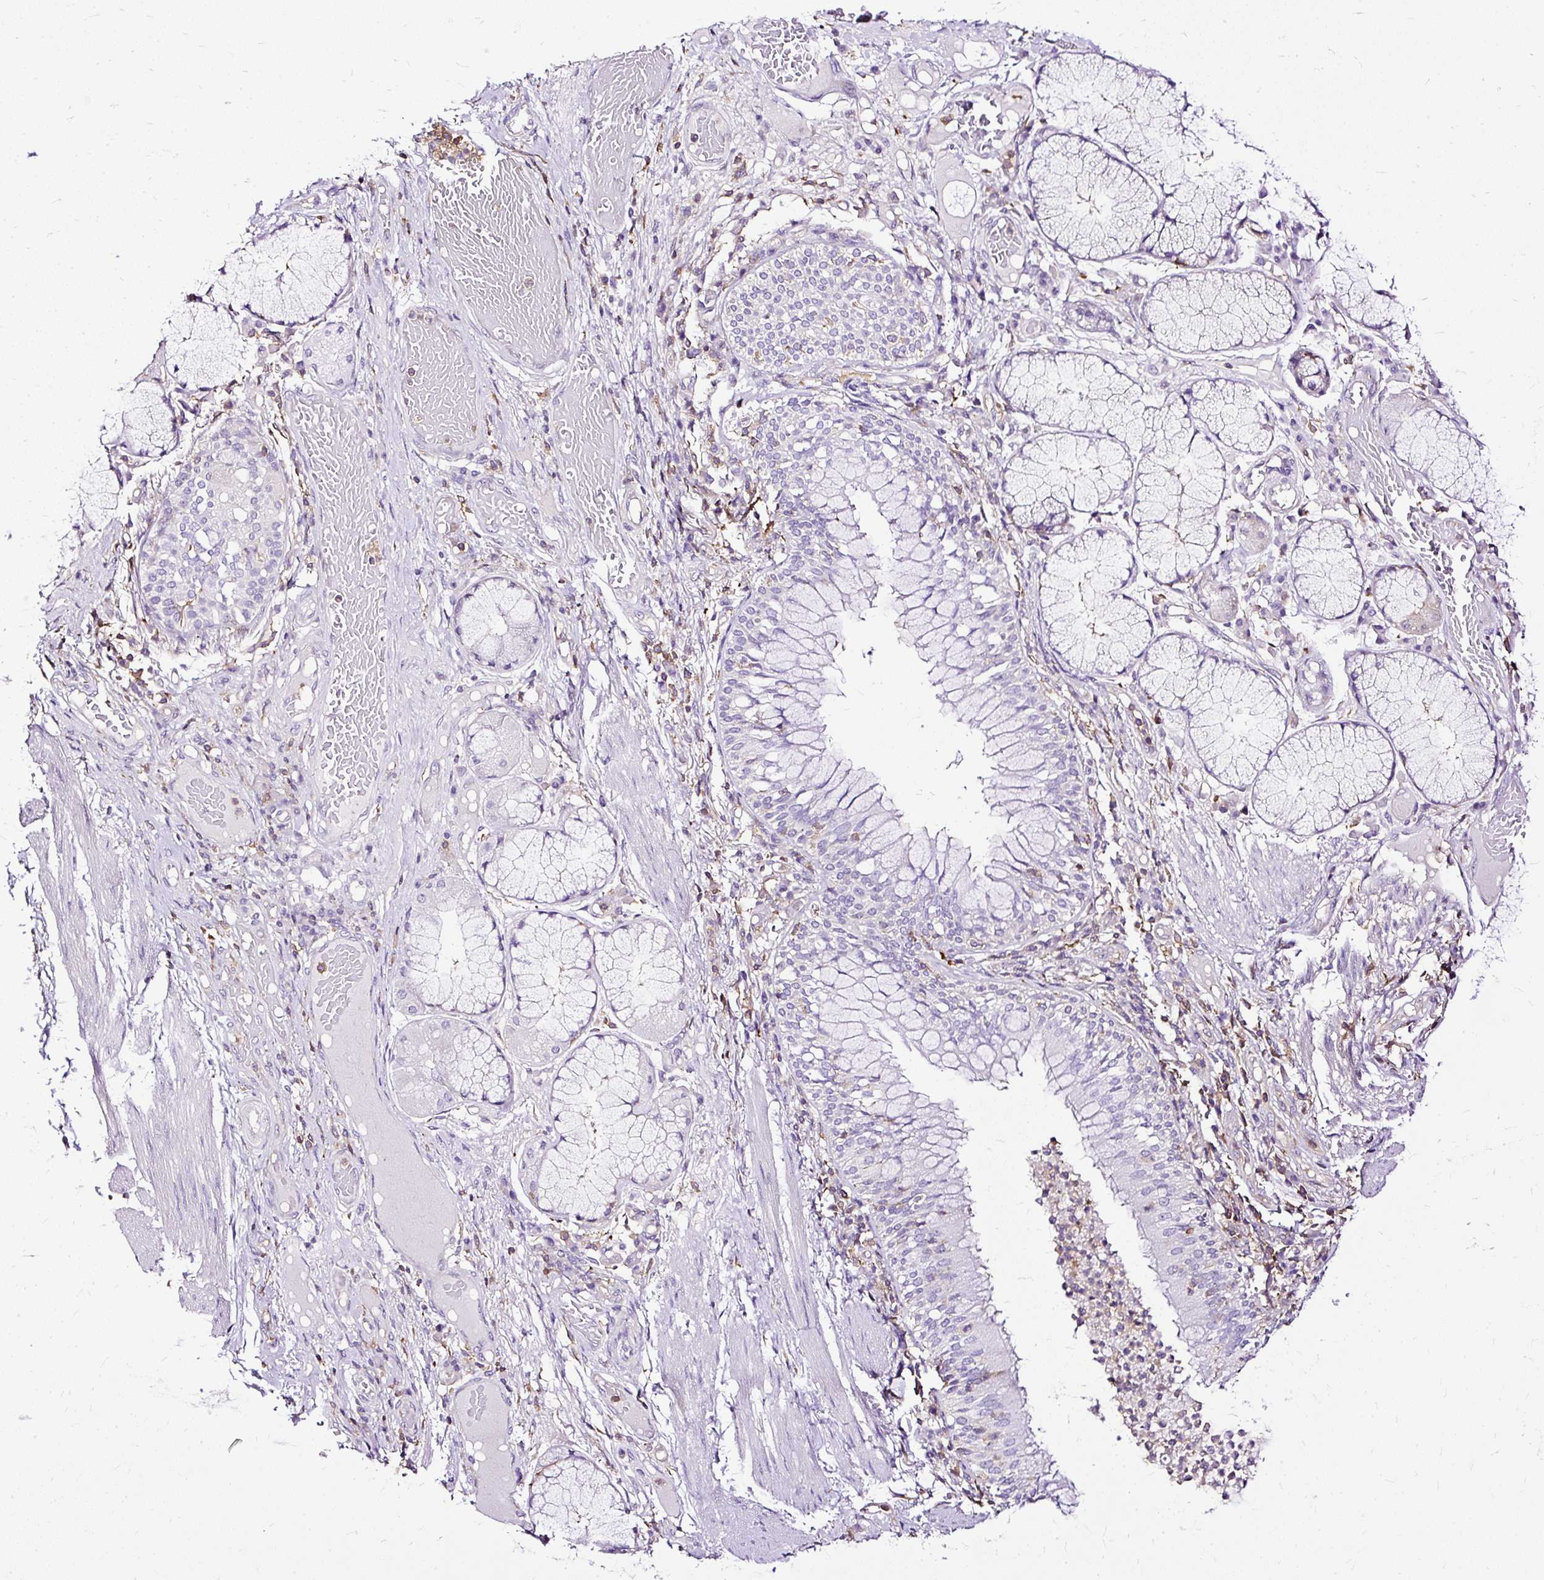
{"staining": {"intensity": "negative", "quantity": "none", "location": "none"}, "tissue": "adipose tissue", "cell_type": "Adipocytes", "image_type": "normal", "snomed": [{"axis": "morphology", "description": "Normal tissue, NOS"}, {"axis": "topography", "description": "Cartilage tissue"}, {"axis": "topography", "description": "Bronchus"}], "caption": "This is an immunohistochemistry histopathology image of normal human adipose tissue. There is no positivity in adipocytes.", "gene": "TWF2", "patient": {"sex": "male", "age": 56}}